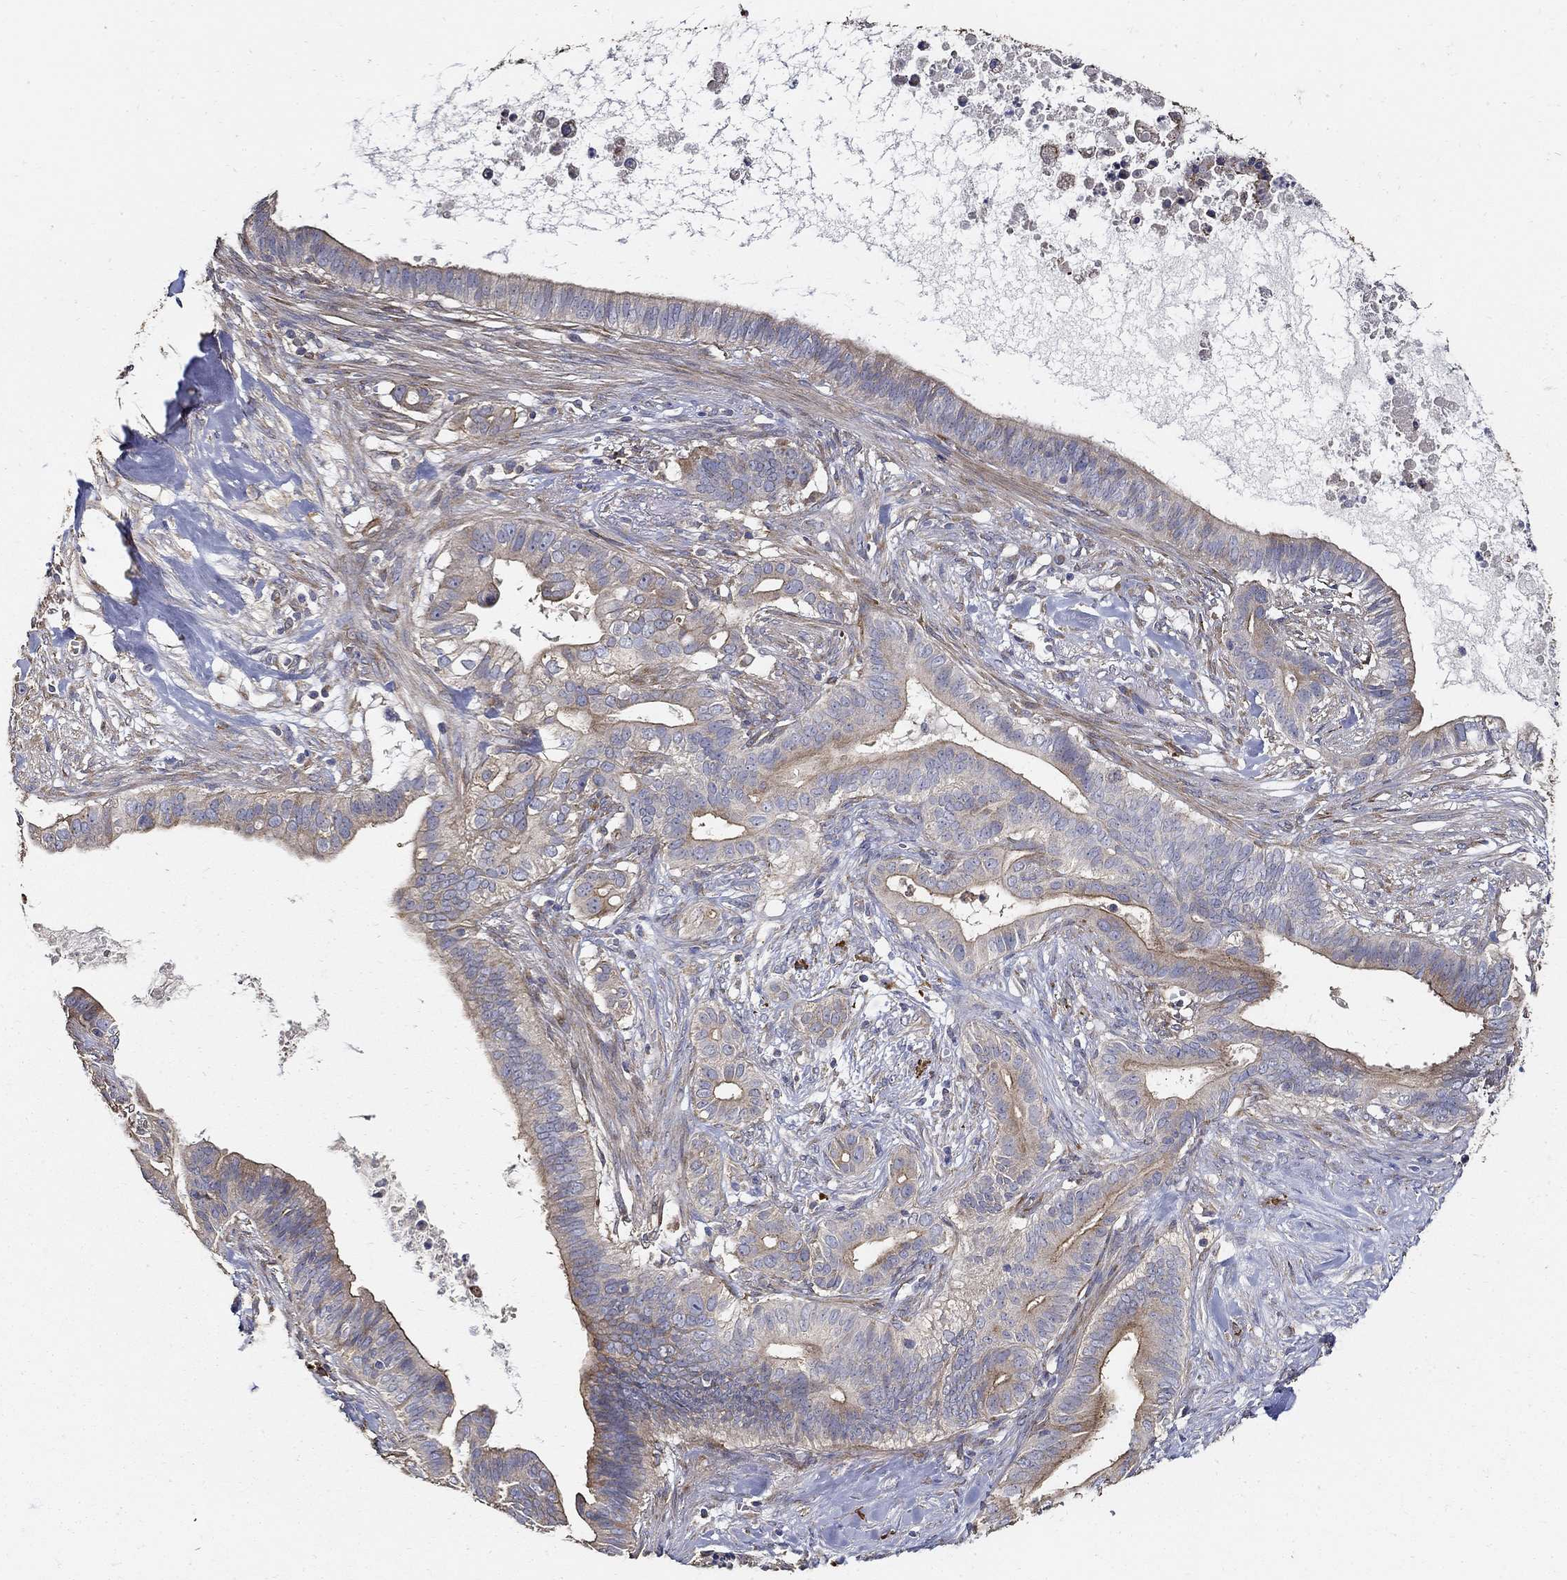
{"staining": {"intensity": "moderate", "quantity": "25%-75%", "location": "cytoplasmic/membranous"}, "tissue": "pancreatic cancer", "cell_type": "Tumor cells", "image_type": "cancer", "snomed": [{"axis": "morphology", "description": "Adenocarcinoma, NOS"}, {"axis": "topography", "description": "Pancreas"}], "caption": "Tumor cells demonstrate moderate cytoplasmic/membranous positivity in about 25%-75% of cells in pancreatic adenocarcinoma.", "gene": "EMILIN3", "patient": {"sex": "male", "age": 61}}